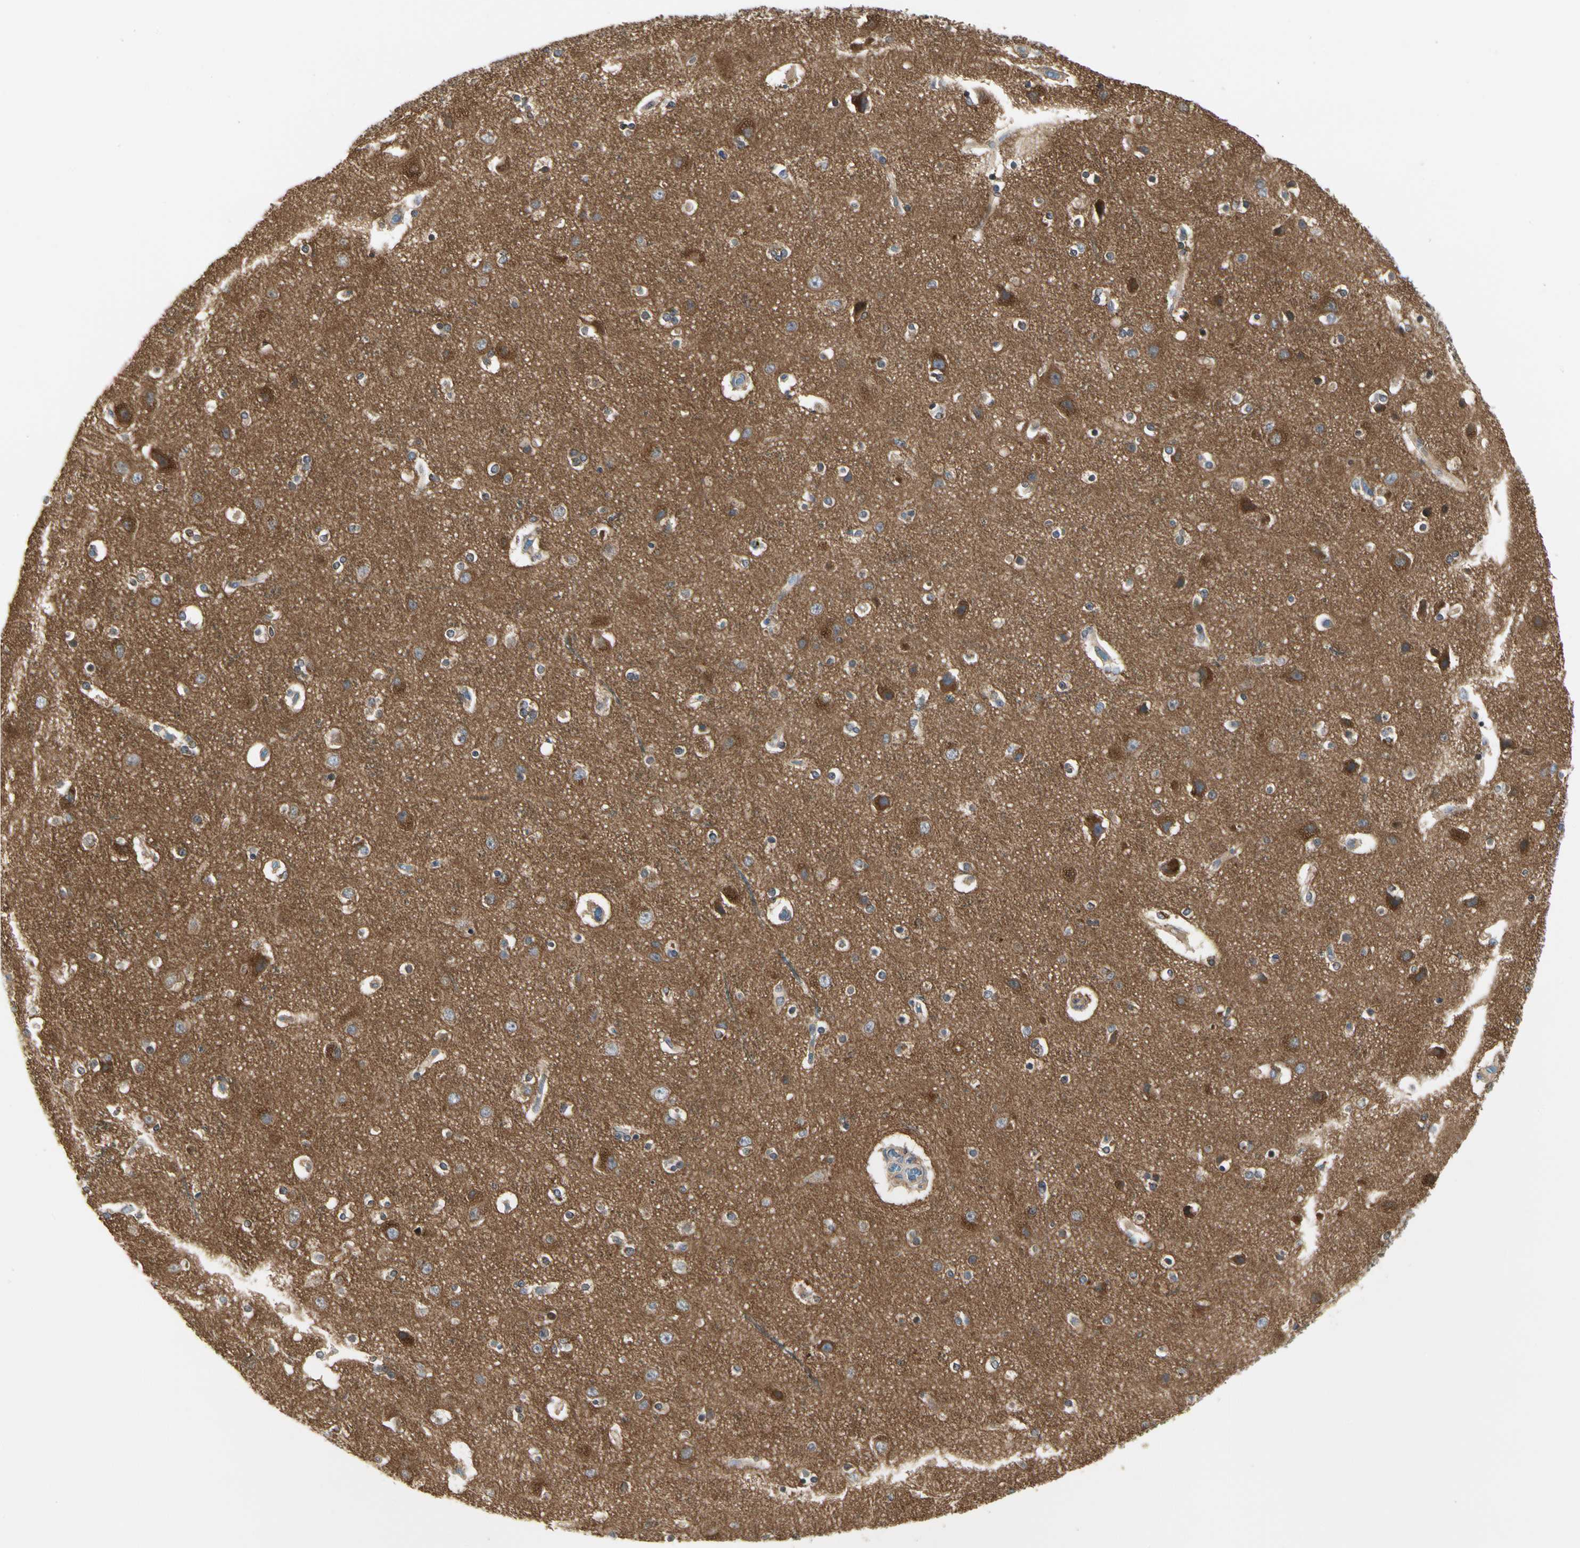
{"staining": {"intensity": "weak", "quantity": ">75%", "location": "cytoplasmic/membranous"}, "tissue": "cerebral cortex", "cell_type": "Endothelial cells", "image_type": "normal", "snomed": [{"axis": "morphology", "description": "Normal tissue, NOS"}, {"axis": "topography", "description": "Cerebral cortex"}], "caption": "Brown immunohistochemical staining in unremarkable cerebral cortex shows weak cytoplasmic/membranous positivity in about >75% of endothelial cells. (DAB IHC, brown staining for protein, blue staining for nuclei).", "gene": "NAPG", "patient": {"sex": "female", "age": 54}}